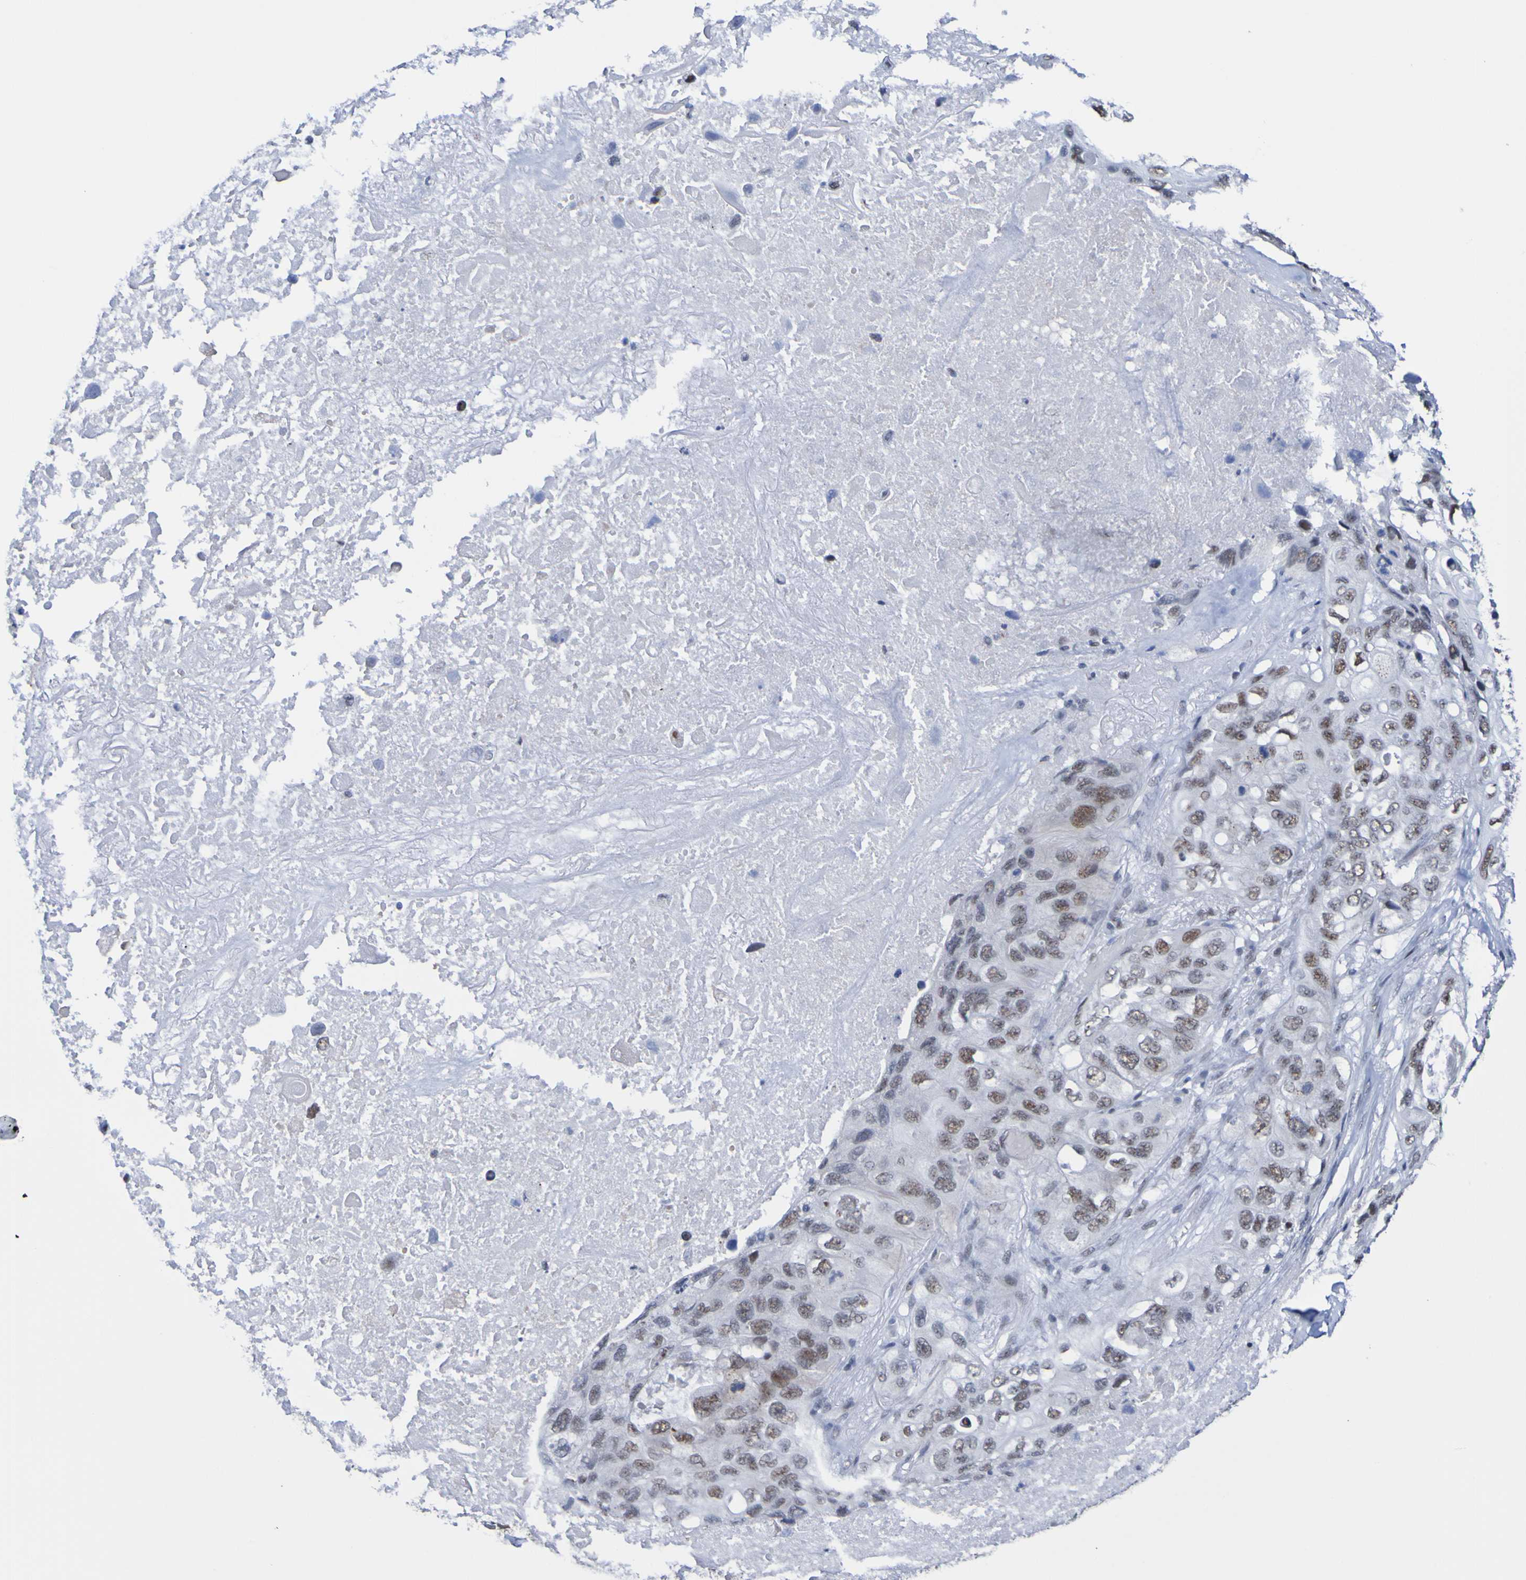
{"staining": {"intensity": "moderate", "quantity": "<25%", "location": "nuclear"}, "tissue": "lung cancer", "cell_type": "Tumor cells", "image_type": "cancer", "snomed": [{"axis": "morphology", "description": "Squamous cell carcinoma, NOS"}, {"axis": "topography", "description": "Lung"}], "caption": "A low amount of moderate nuclear staining is present in approximately <25% of tumor cells in lung cancer tissue.", "gene": "CDC5L", "patient": {"sex": "female", "age": 73}}